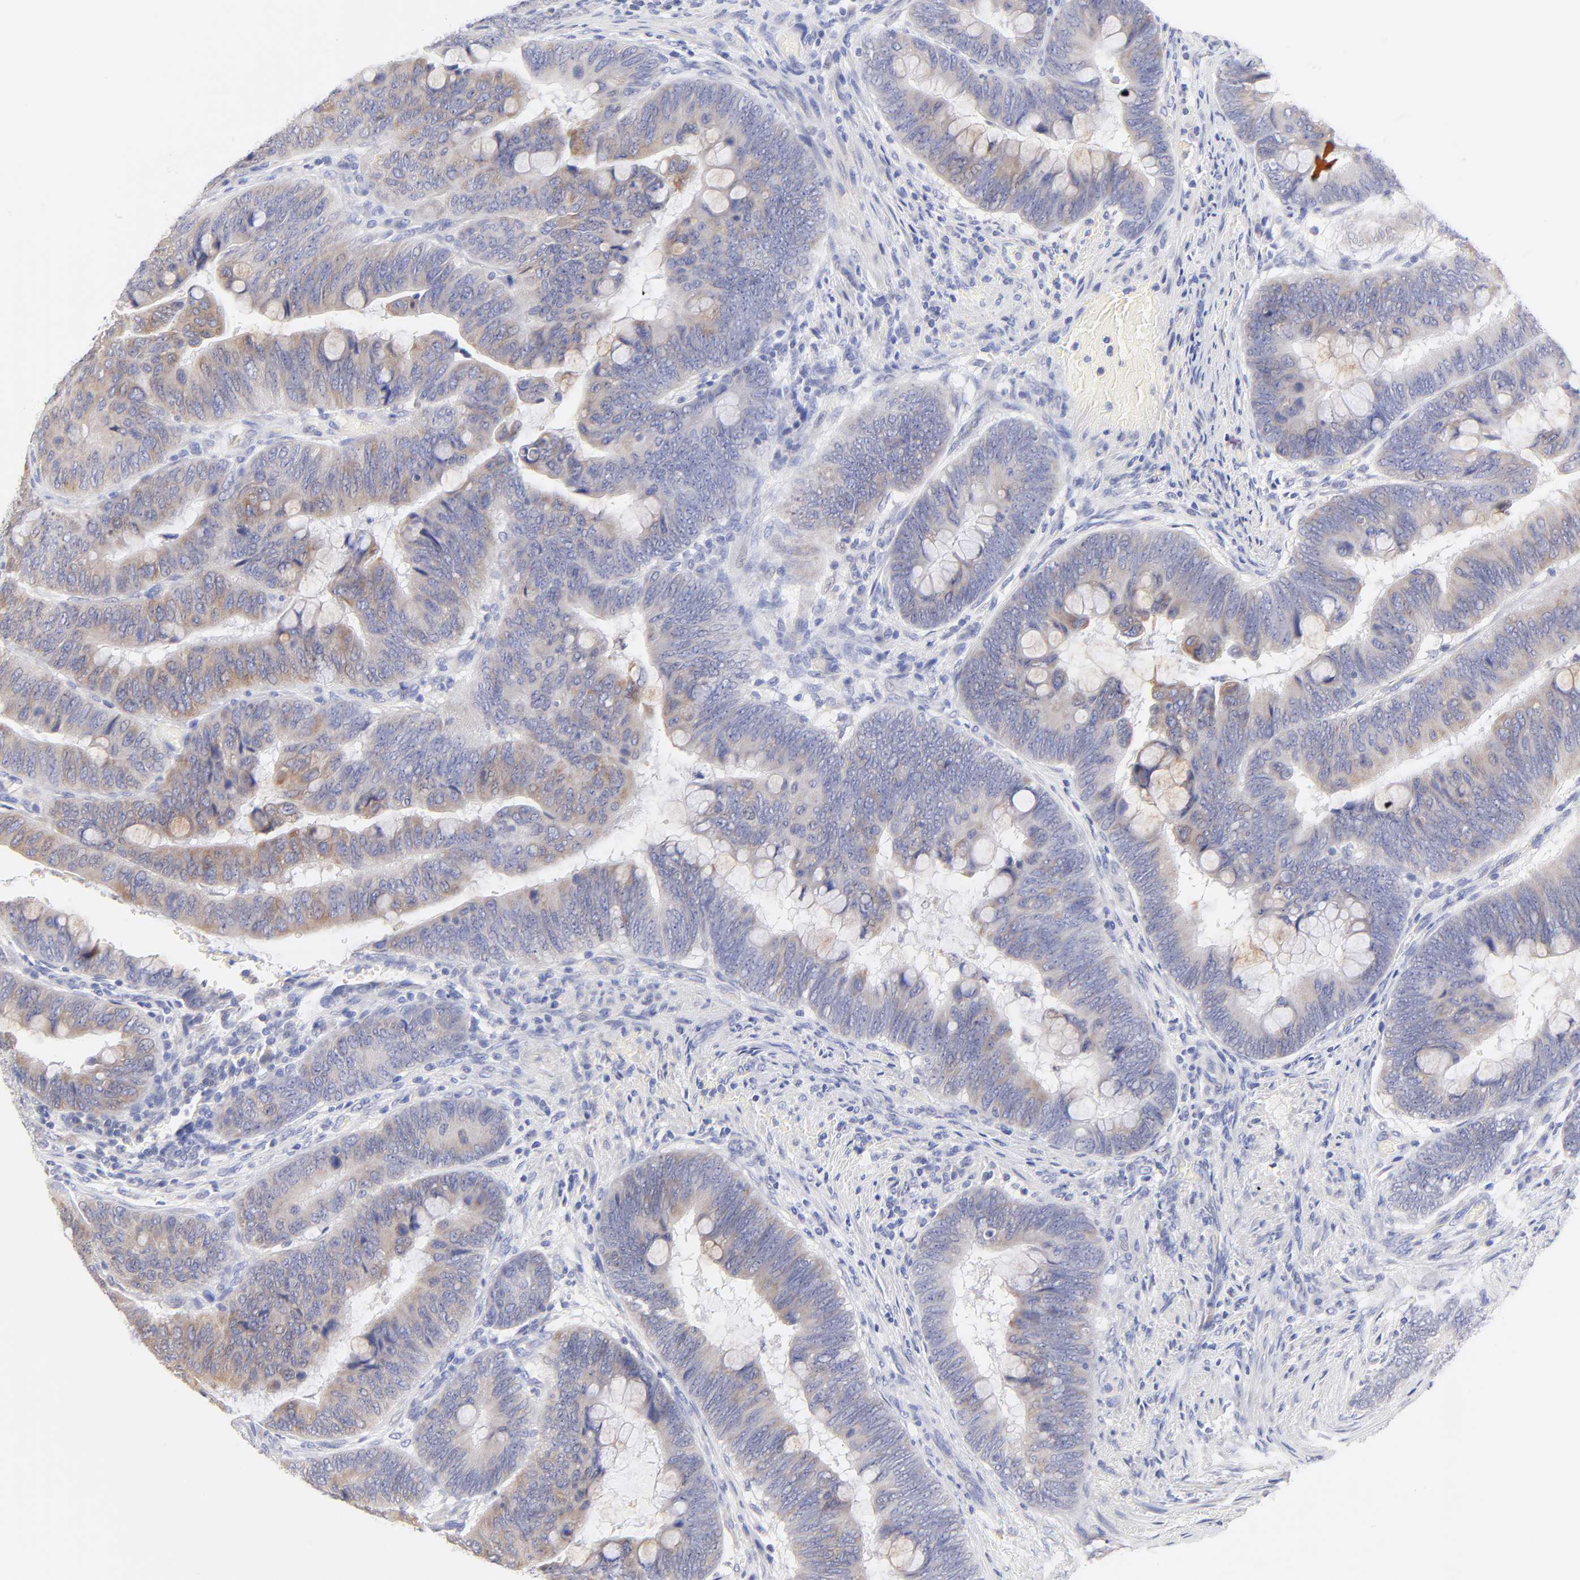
{"staining": {"intensity": "weak", "quantity": "25%-75%", "location": "cytoplasmic/membranous"}, "tissue": "colorectal cancer", "cell_type": "Tumor cells", "image_type": "cancer", "snomed": [{"axis": "morphology", "description": "Normal tissue, NOS"}, {"axis": "morphology", "description": "Adenocarcinoma, NOS"}, {"axis": "topography", "description": "Rectum"}], "caption": "About 25%-75% of tumor cells in human colorectal cancer show weak cytoplasmic/membranous protein expression as visualized by brown immunohistochemical staining.", "gene": "EBP", "patient": {"sex": "male", "age": 92}}